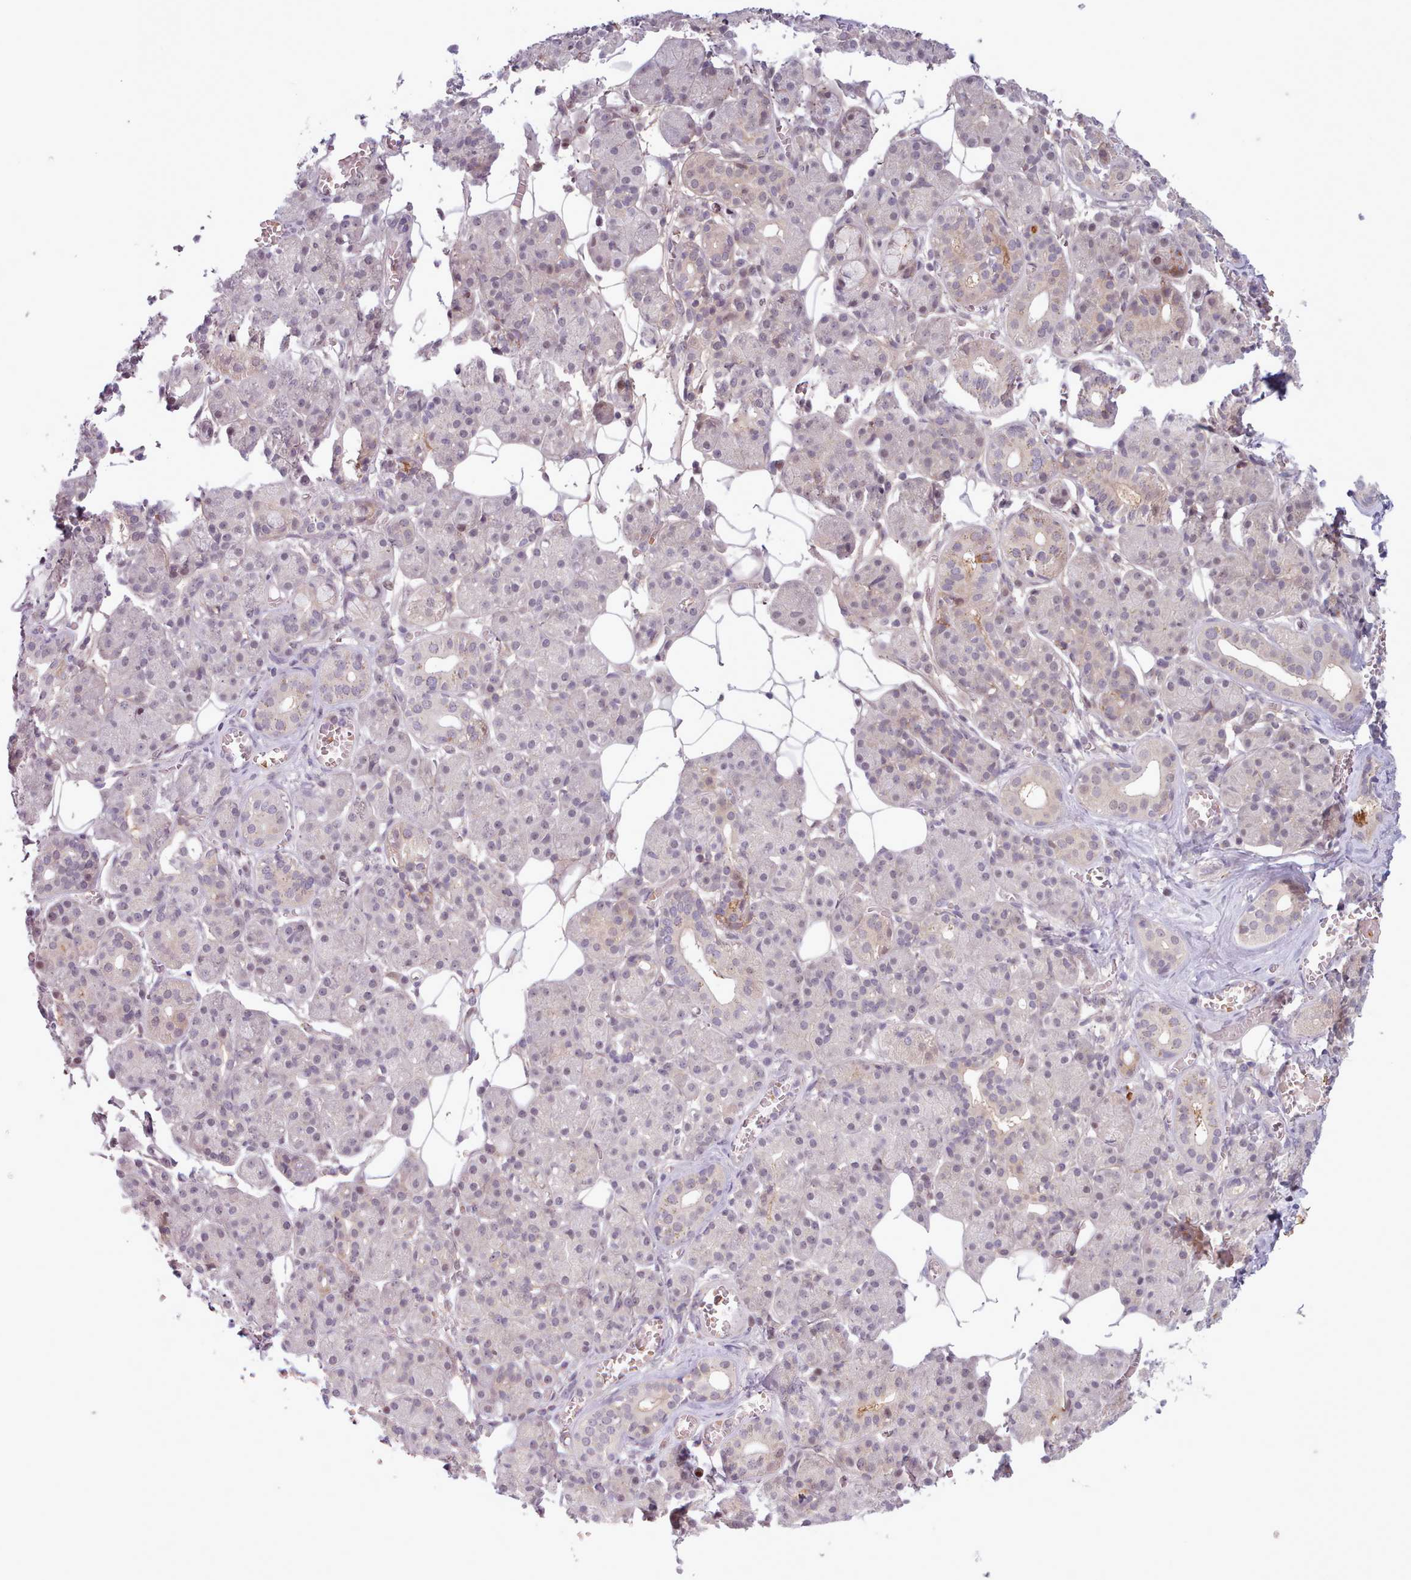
{"staining": {"intensity": "weak", "quantity": "<25%", "location": "cytoplasmic/membranous"}, "tissue": "salivary gland", "cell_type": "Glandular cells", "image_type": "normal", "snomed": [{"axis": "morphology", "description": "Normal tissue, NOS"}, {"axis": "topography", "description": "Salivary gland"}], "caption": "The image reveals no significant positivity in glandular cells of salivary gland.", "gene": "KBTBD6", "patient": {"sex": "male", "age": 63}}